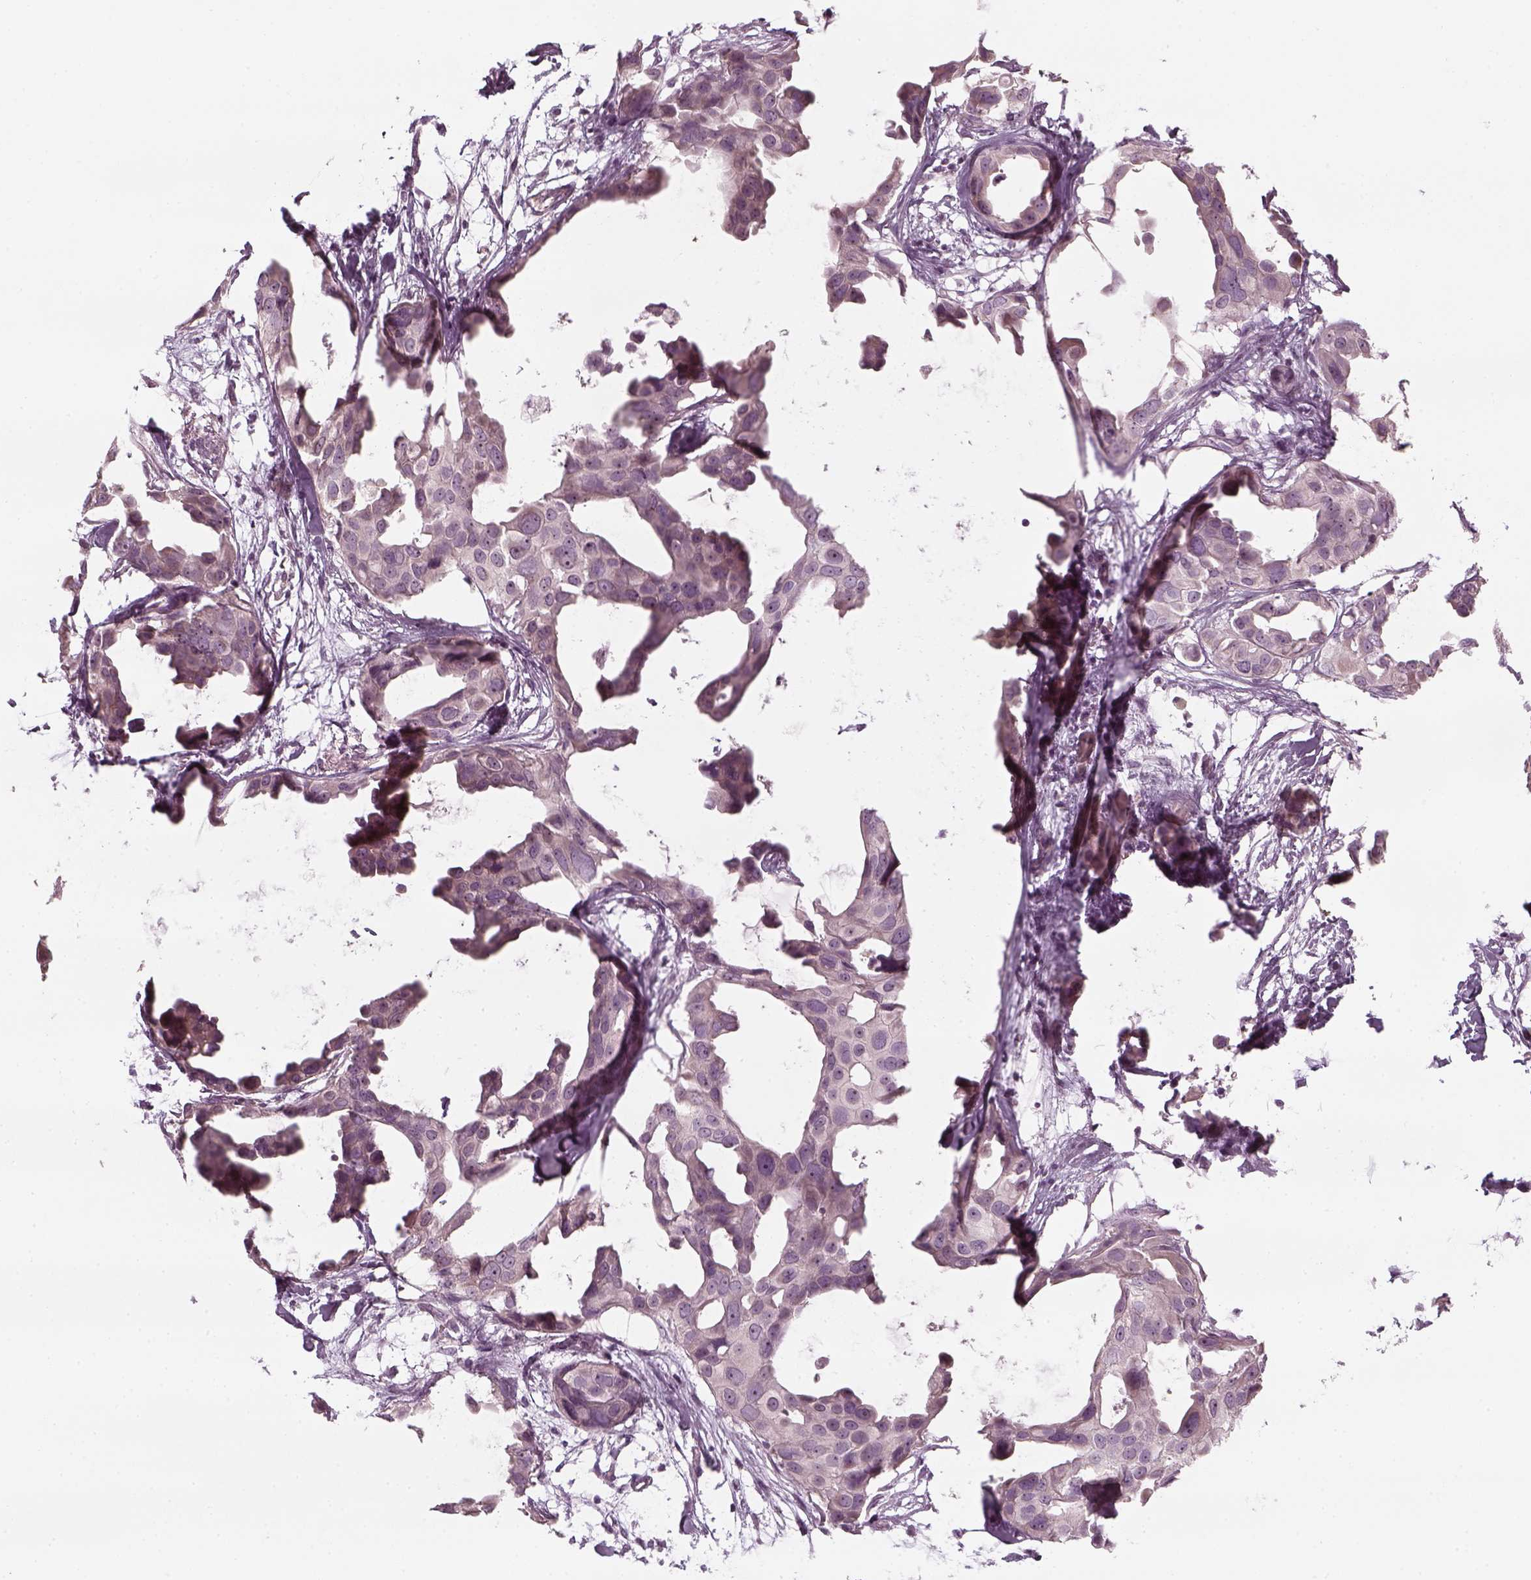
{"staining": {"intensity": "negative", "quantity": "none", "location": "none"}, "tissue": "breast cancer", "cell_type": "Tumor cells", "image_type": "cancer", "snomed": [{"axis": "morphology", "description": "Duct carcinoma"}, {"axis": "topography", "description": "Breast"}], "caption": "Protein analysis of breast cancer (infiltrating ductal carcinoma) shows no significant expression in tumor cells.", "gene": "PNMT", "patient": {"sex": "female", "age": 38}}